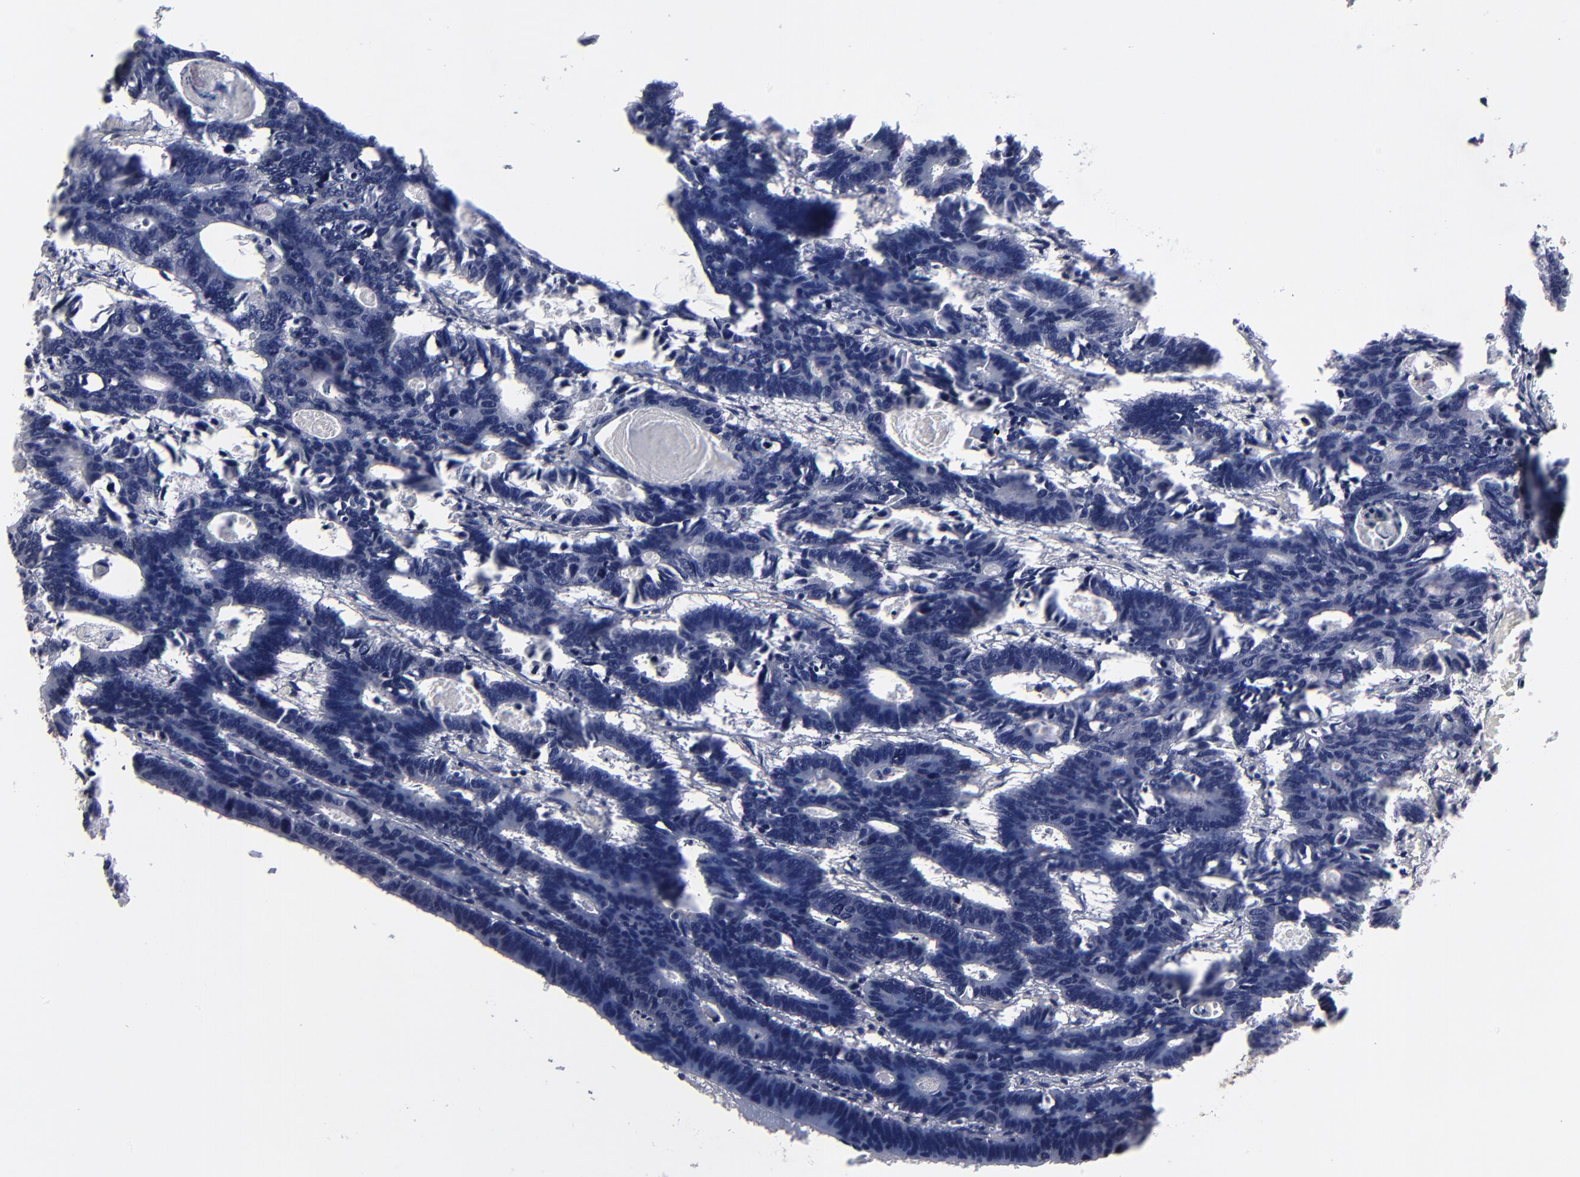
{"staining": {"intensity": "negative", "quantity": "none", "location": "none"}, "tissue": "colorectal cancer", "cell_type": "Tumor cells", "image_type": "cancer", "snomed": [{"axis": "morphology", "description": "Adenocarcinoma, NOS"}, {"axis": "topography", "description": "Colon"}], "caption": "Protein analysis of colorectal cancer (adenocarcinoma) reveals no significant positivity in tumor cells.", "gene": "CEP97", "patient": {"sex": "female", "age": 55}}